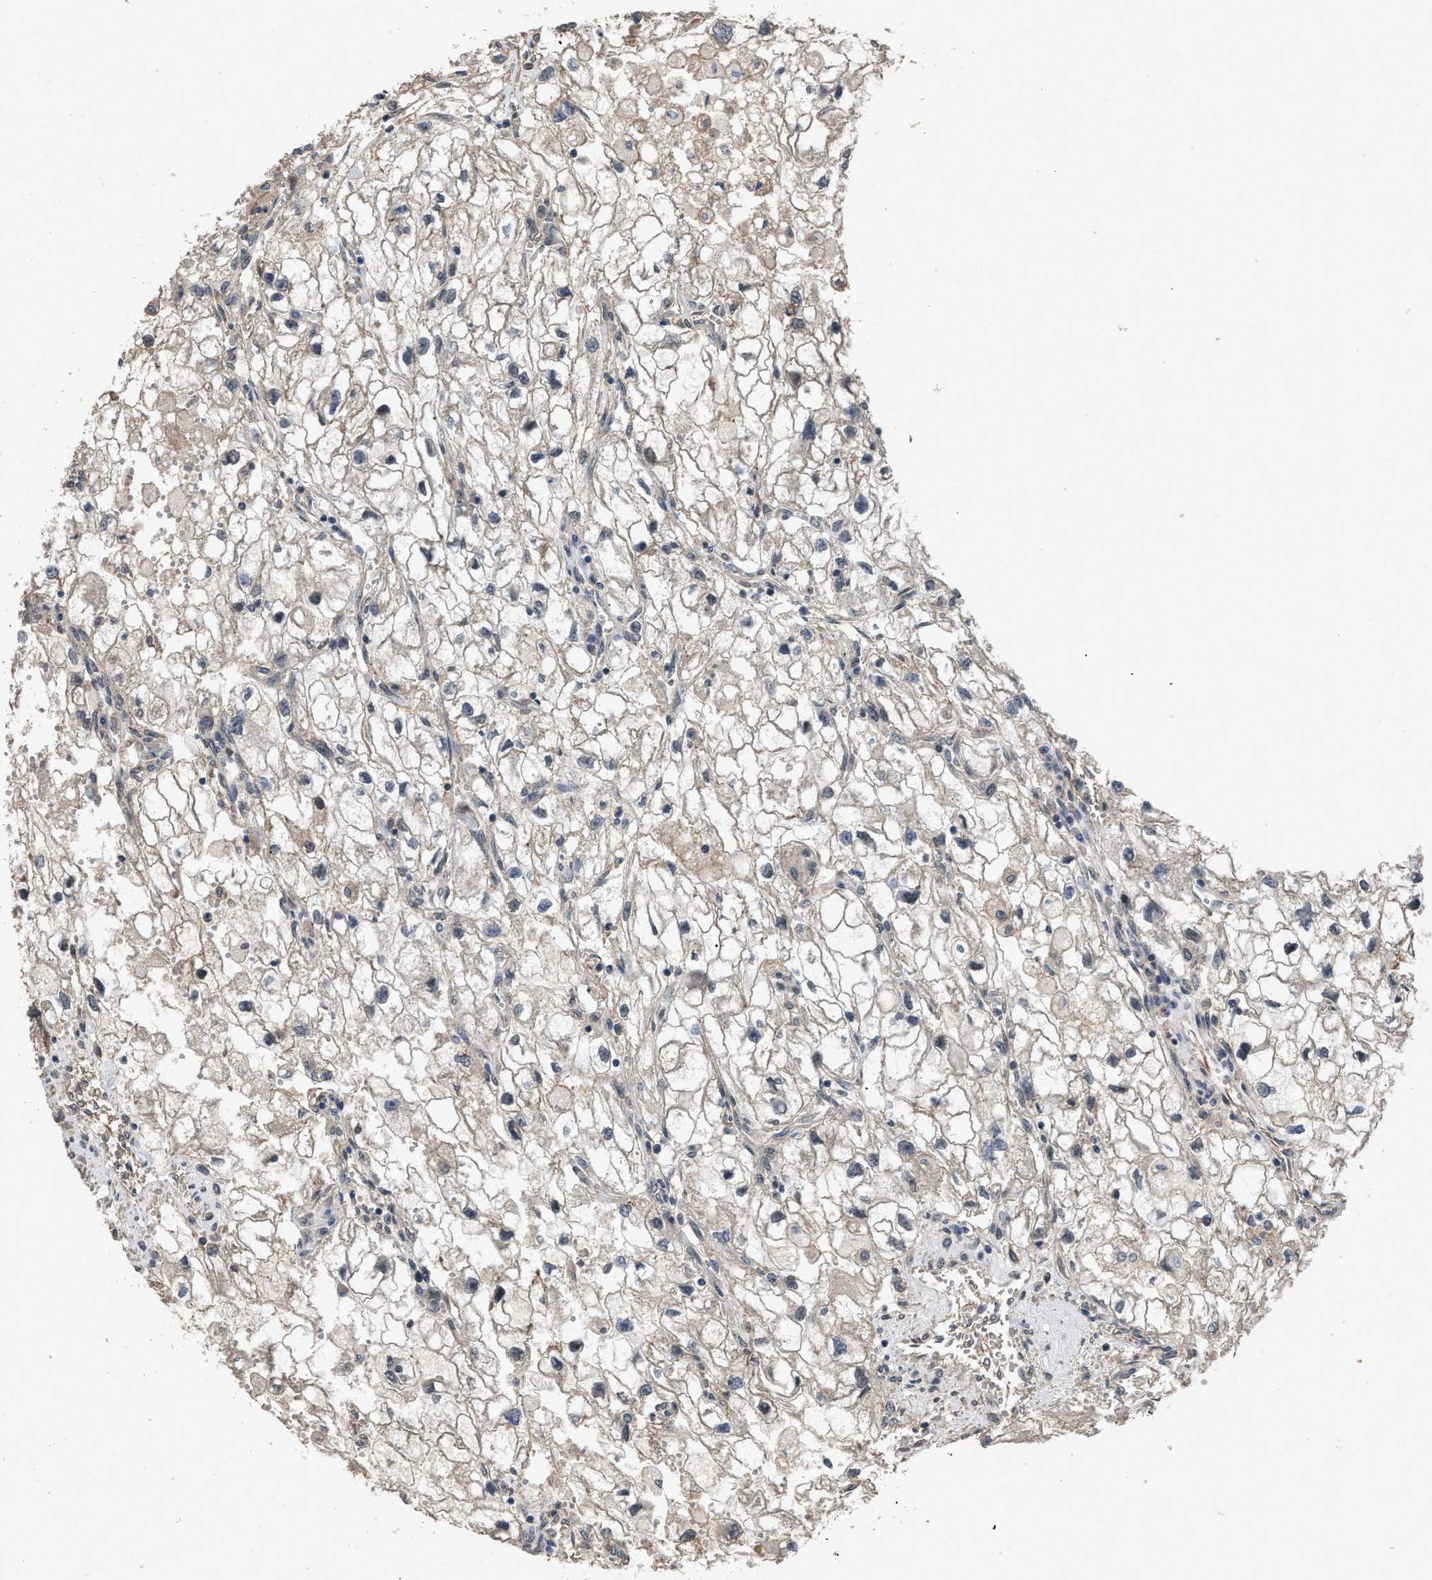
{"staining": {"intensity": "weak", "quantity": ">75%", "location": "cytoplasmic/membranous"}, "tissue": "renal cancer", "cell_type": "Tumor cells", "image_type": "cancer", "snomed": [{"axis": "morphology", "description": "Adenocarcinoma, NOS"}, {"axis": "topography", "description": "Kidney"}], "caption": "An IHC histopathology image of neoplastic tissue is shown. Protein staining in brown shows weak cytoplasmic/membranous positivity in renal cancer (adenocarcinoma) within tumor cells. The staining was performed using DAB to visualize the protein expression in brown, while the nuclei were stained in blue with hematoxylin (Magnification: 20x).", "gene": "UTRN", "patient": {"sex": "female", "age": 70}}